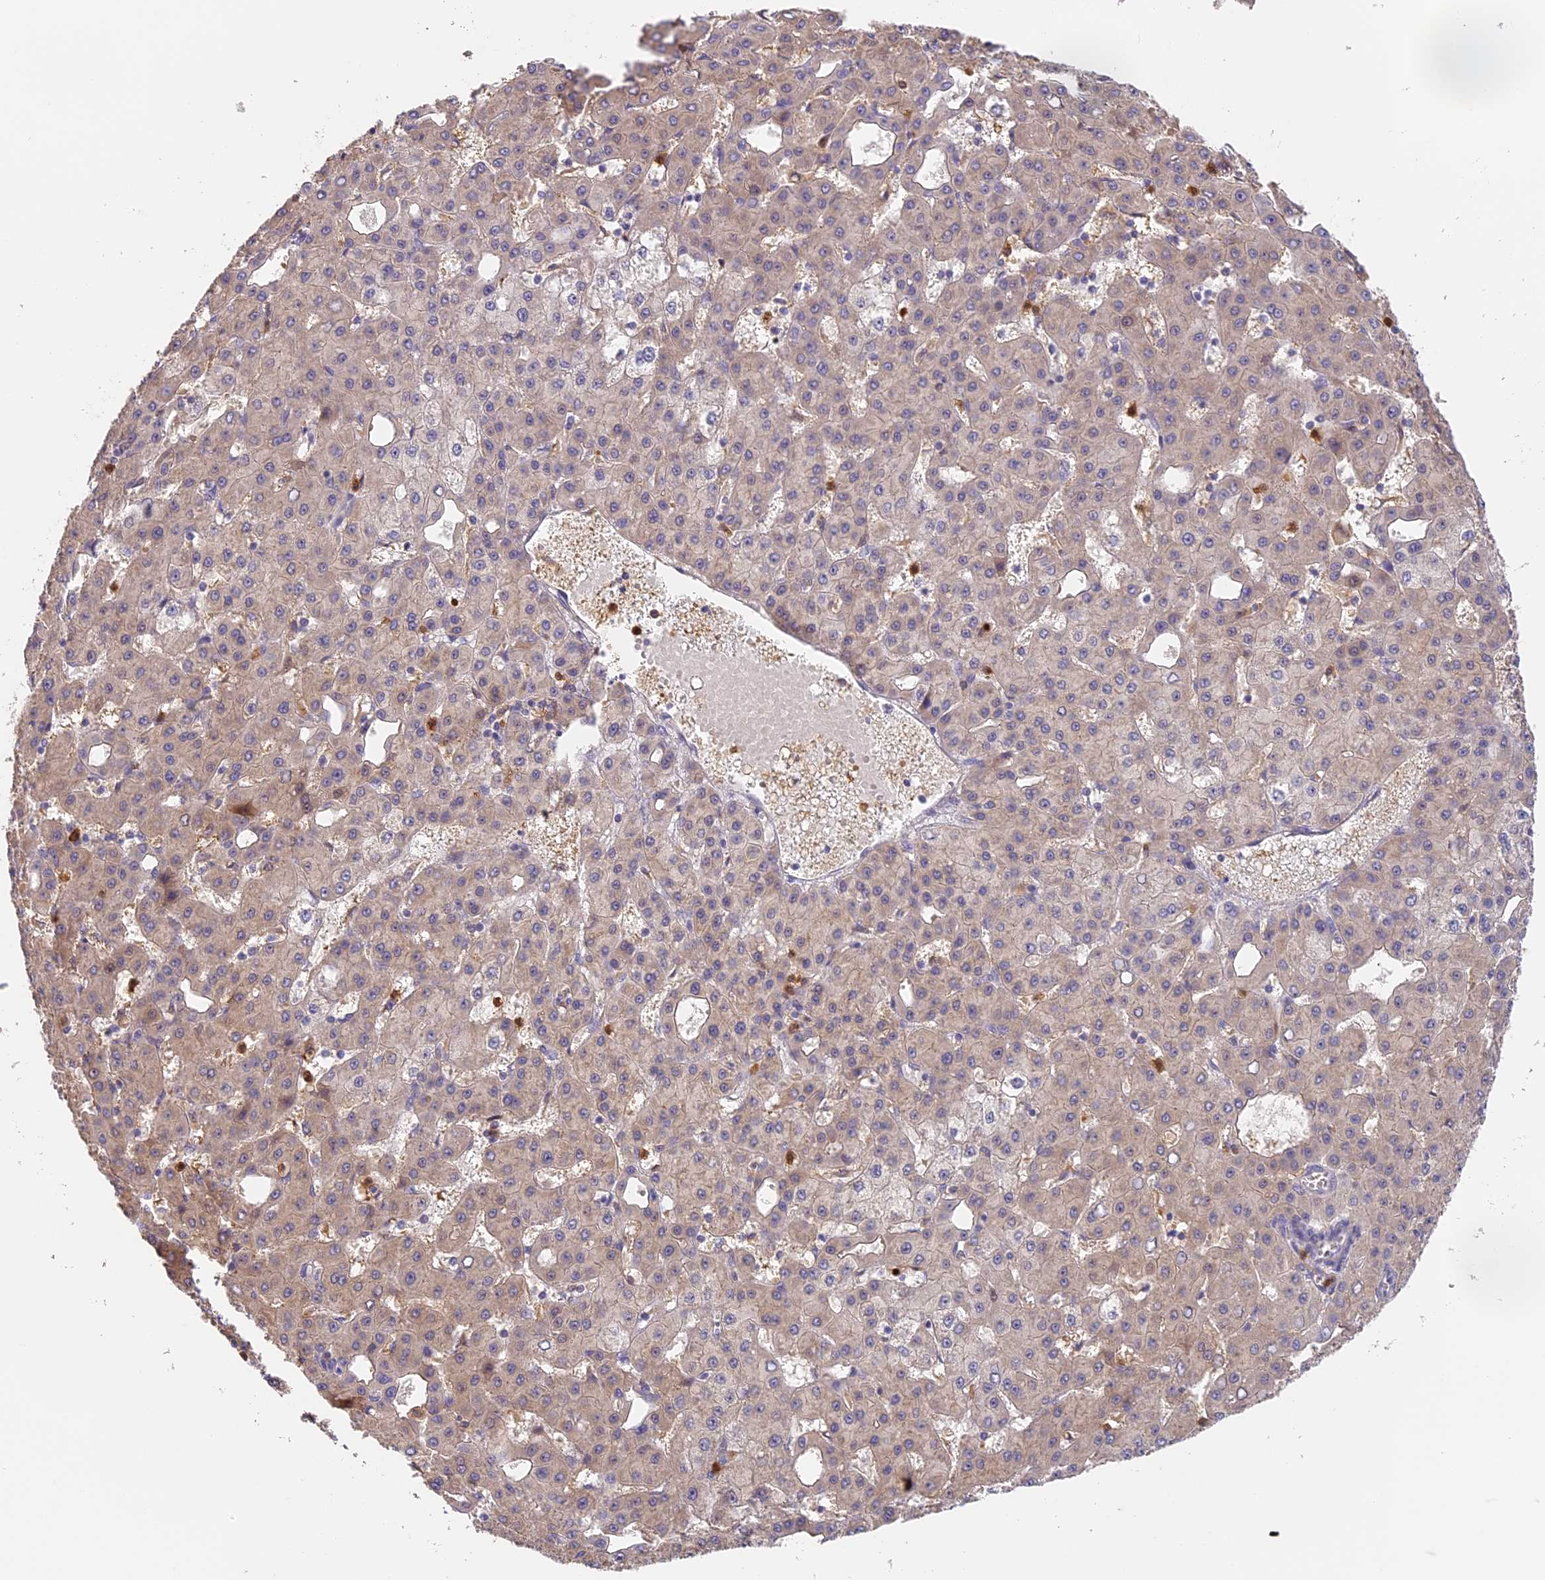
{"staining": {"intensity": "weak", "quantity": "<25%", "location": "cytoplasmic/membranous"}, "tissue": "liver cancer", "cell_type": "Tumor cells", "image_type": "cancer", "snomed": [{"axis": "morphology", "description": "Carcinoma, Hepatocellular, NOS"}, {"axis": "topography", "description": "Liver"}], "caption": "Immunohistochemistry (IHC) photomicrograph of human liver cancer stained for a protein (brown), which exhibits no positivity in tumor cells.", "gene": "NCF4", "patient": {"sex": "male", "age": 47}}